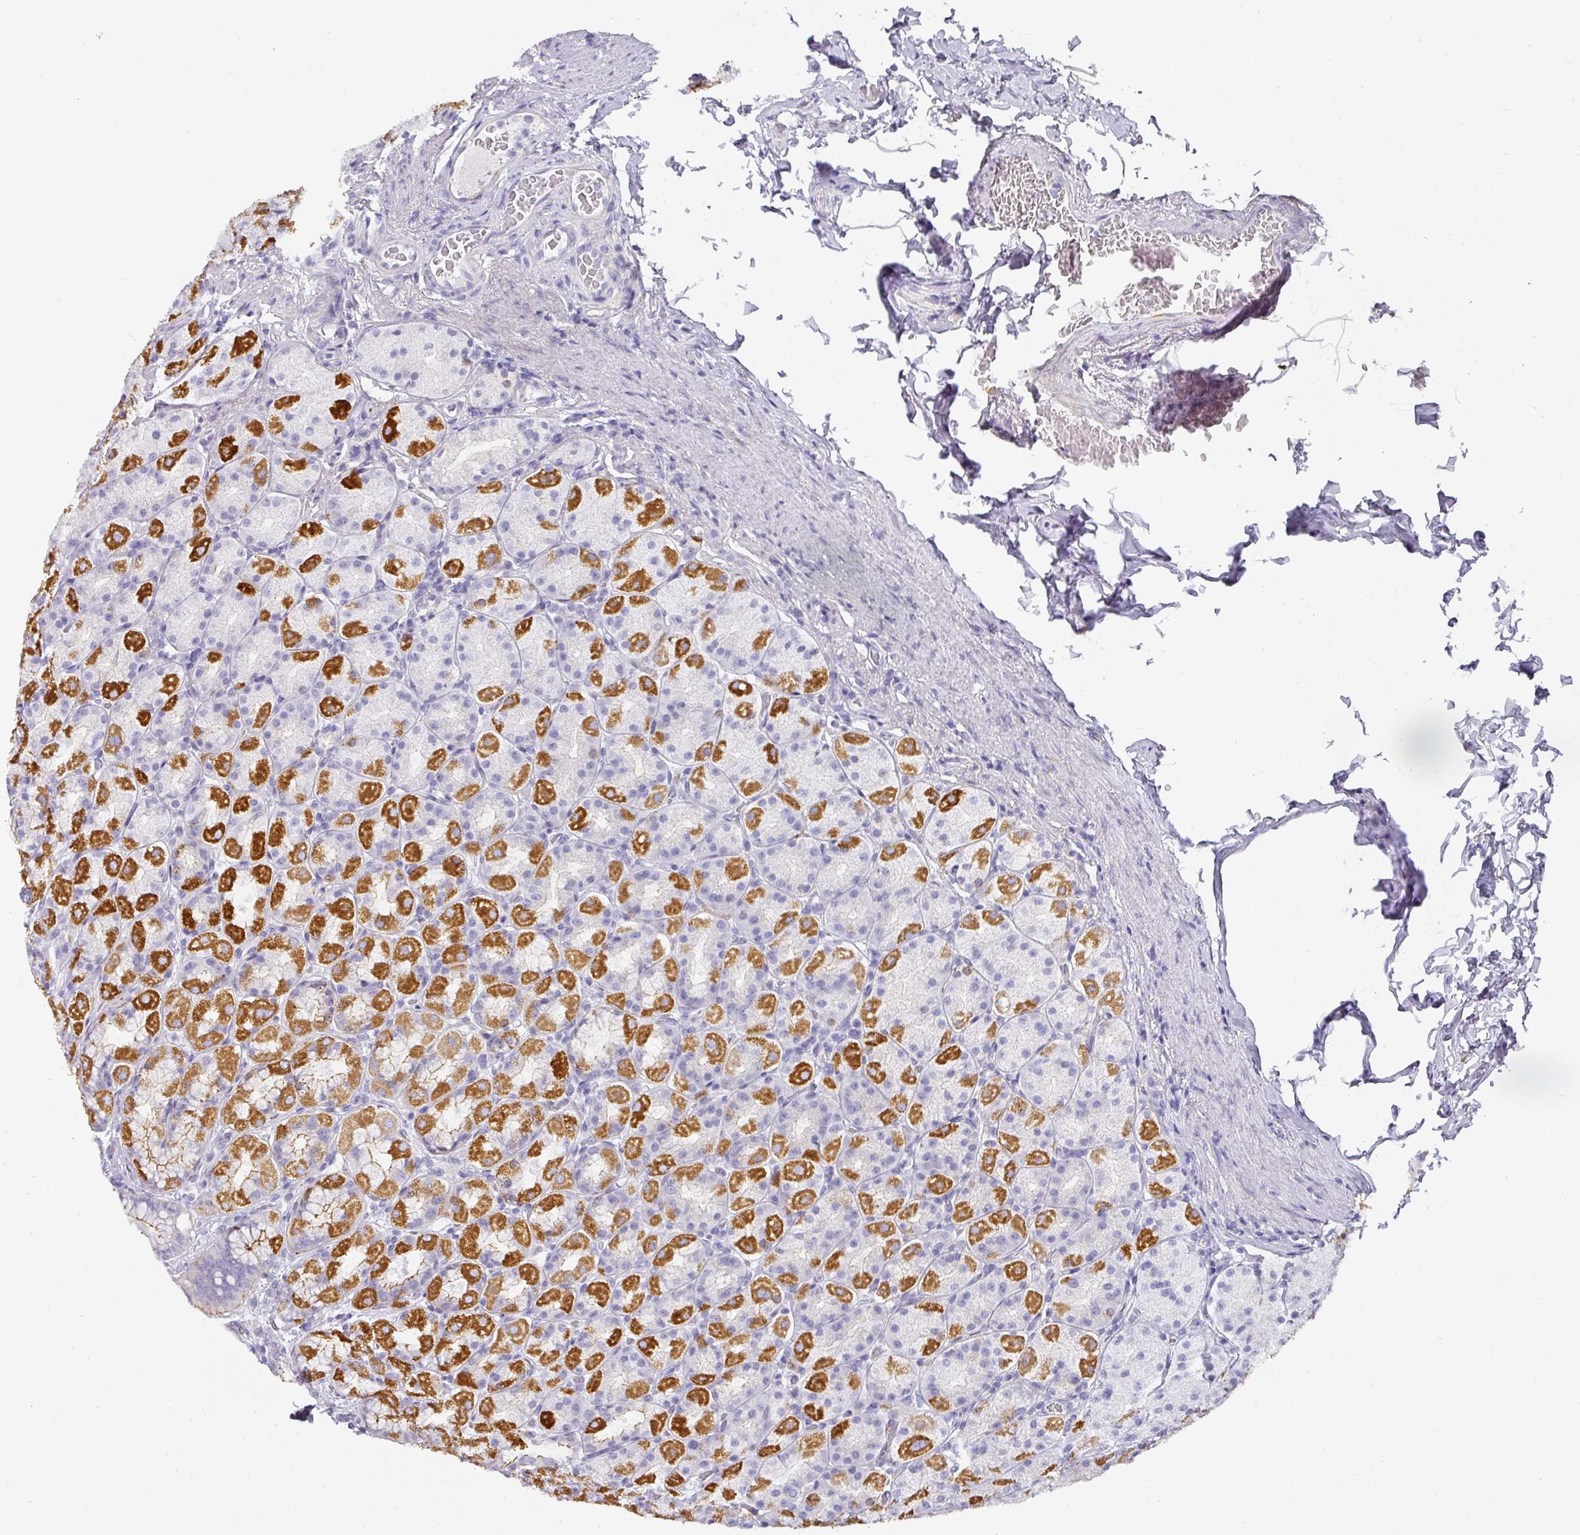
{"staining": {"intensity": "strong", "quantity": "25%-75%", "location": "cytoplasmic/membranous"}, "tissue": "stomach", "cell_type": "Glandular cells", "image_type": "normal", "snomed": [{"axis": "morphology", "description": "Normal tissue, NOS"}, {"axis": "topography", "description": "Stomach, upper"}, {"axis": "topography", "description": "Stomach"}], "caption": "Protein expression analysis of benign stomach exhibits strong cytoplasmic/membranous staining in about 25%-75% of glandular cells.", "gene": "ANKRD29", "patient": {"sex": "male", "age": 68}}